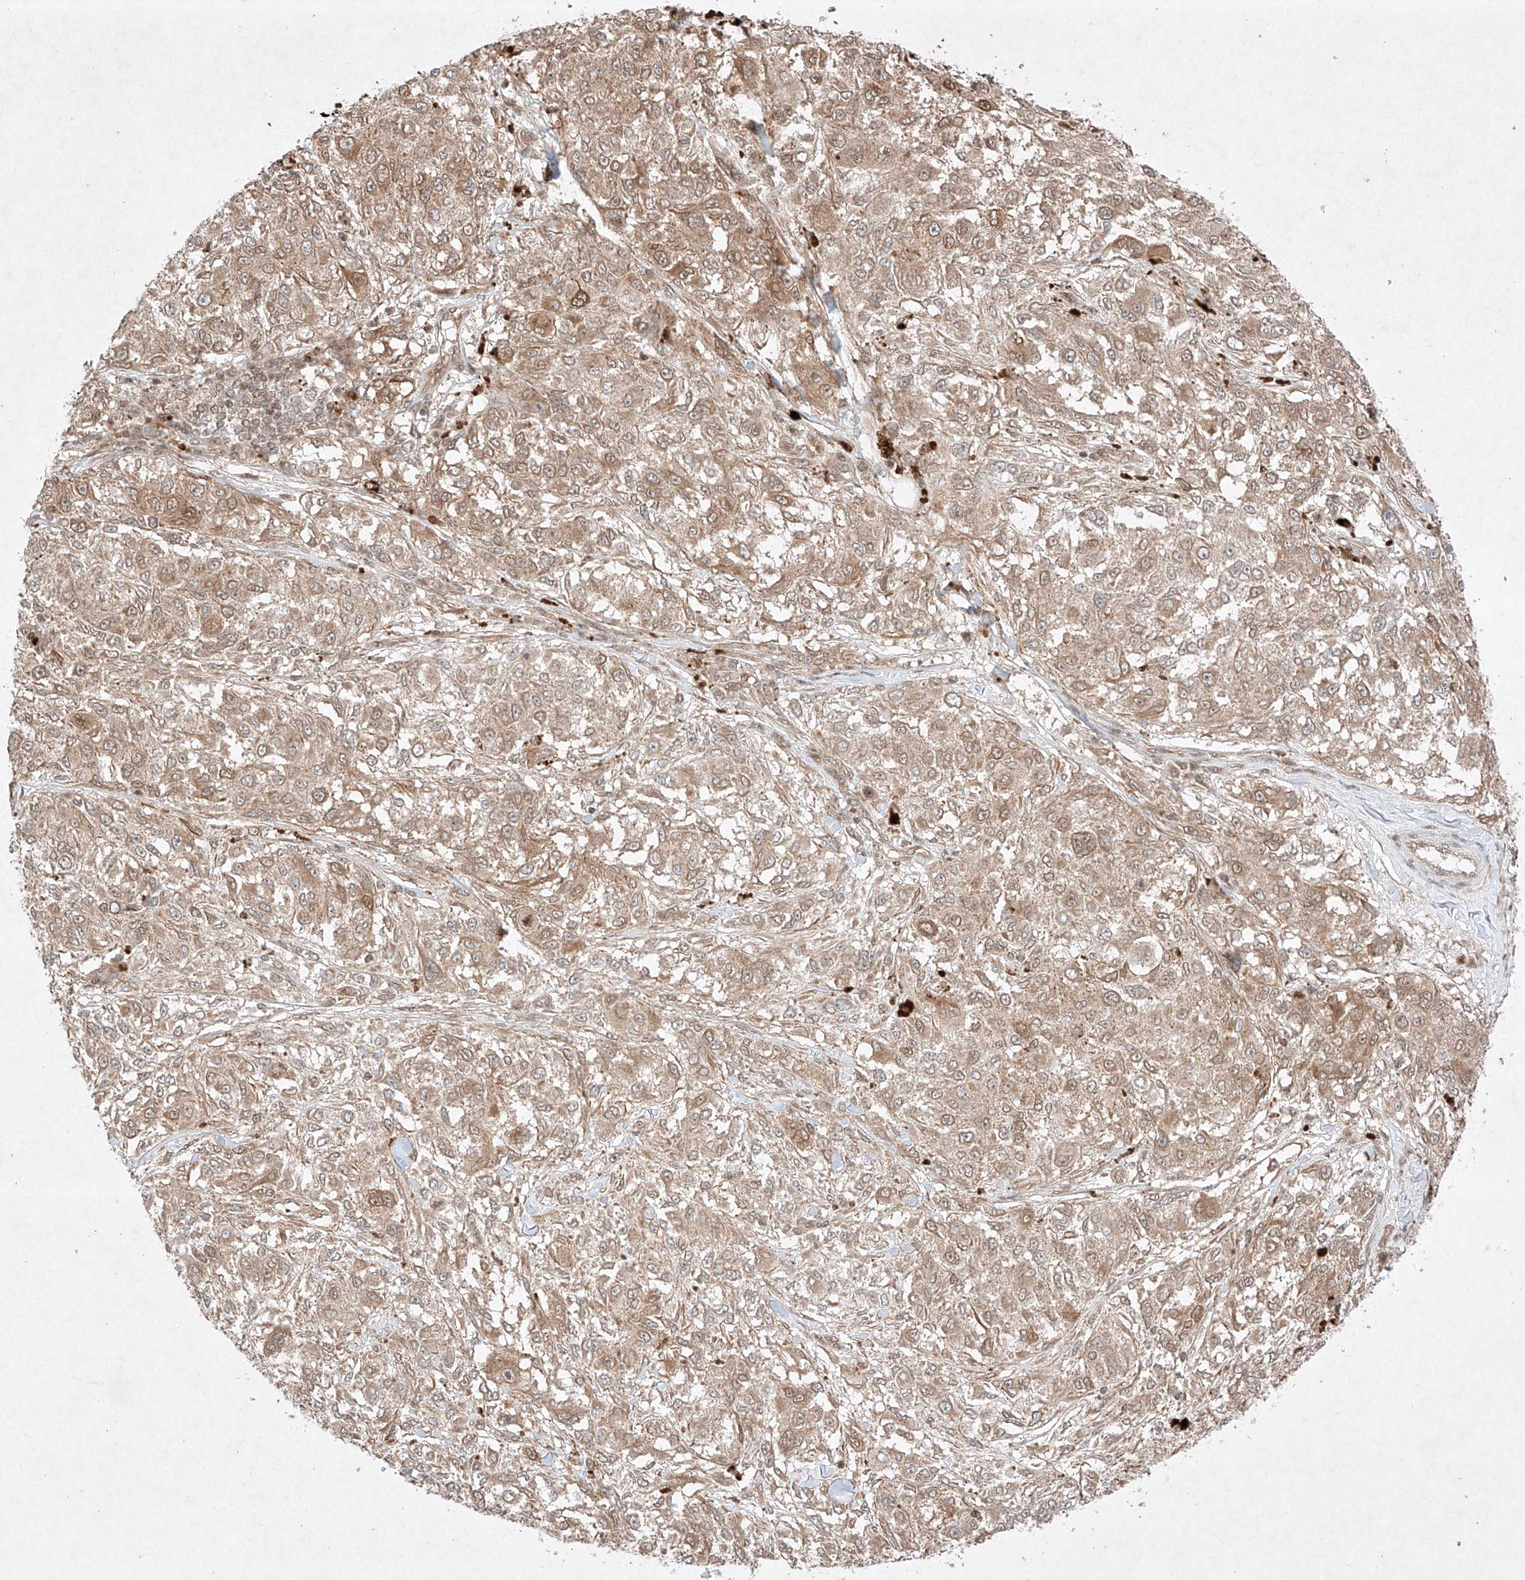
{"staining": {"intensity": "weak", "quantity": ">75%", "location": "cytoplasmic/membranous"}, "tissue": "melanoma", "cell_type": "Tumor cells", "image_type": "cancer", "snomed": [{"axis": "morphology", "description": "Necrosis, NOS"}, {"axis": "morphology", "description": "Malignant melanoma, NOS"}, {"axis": "topography", "description": "Skin"}], "caption": "Malignant melanoma stained for a protein reveals weak cytoplasmic/membranous positivity in tumor cells.", "gene": "RNF31", "patient": {"sex": "female", "age": 87}}